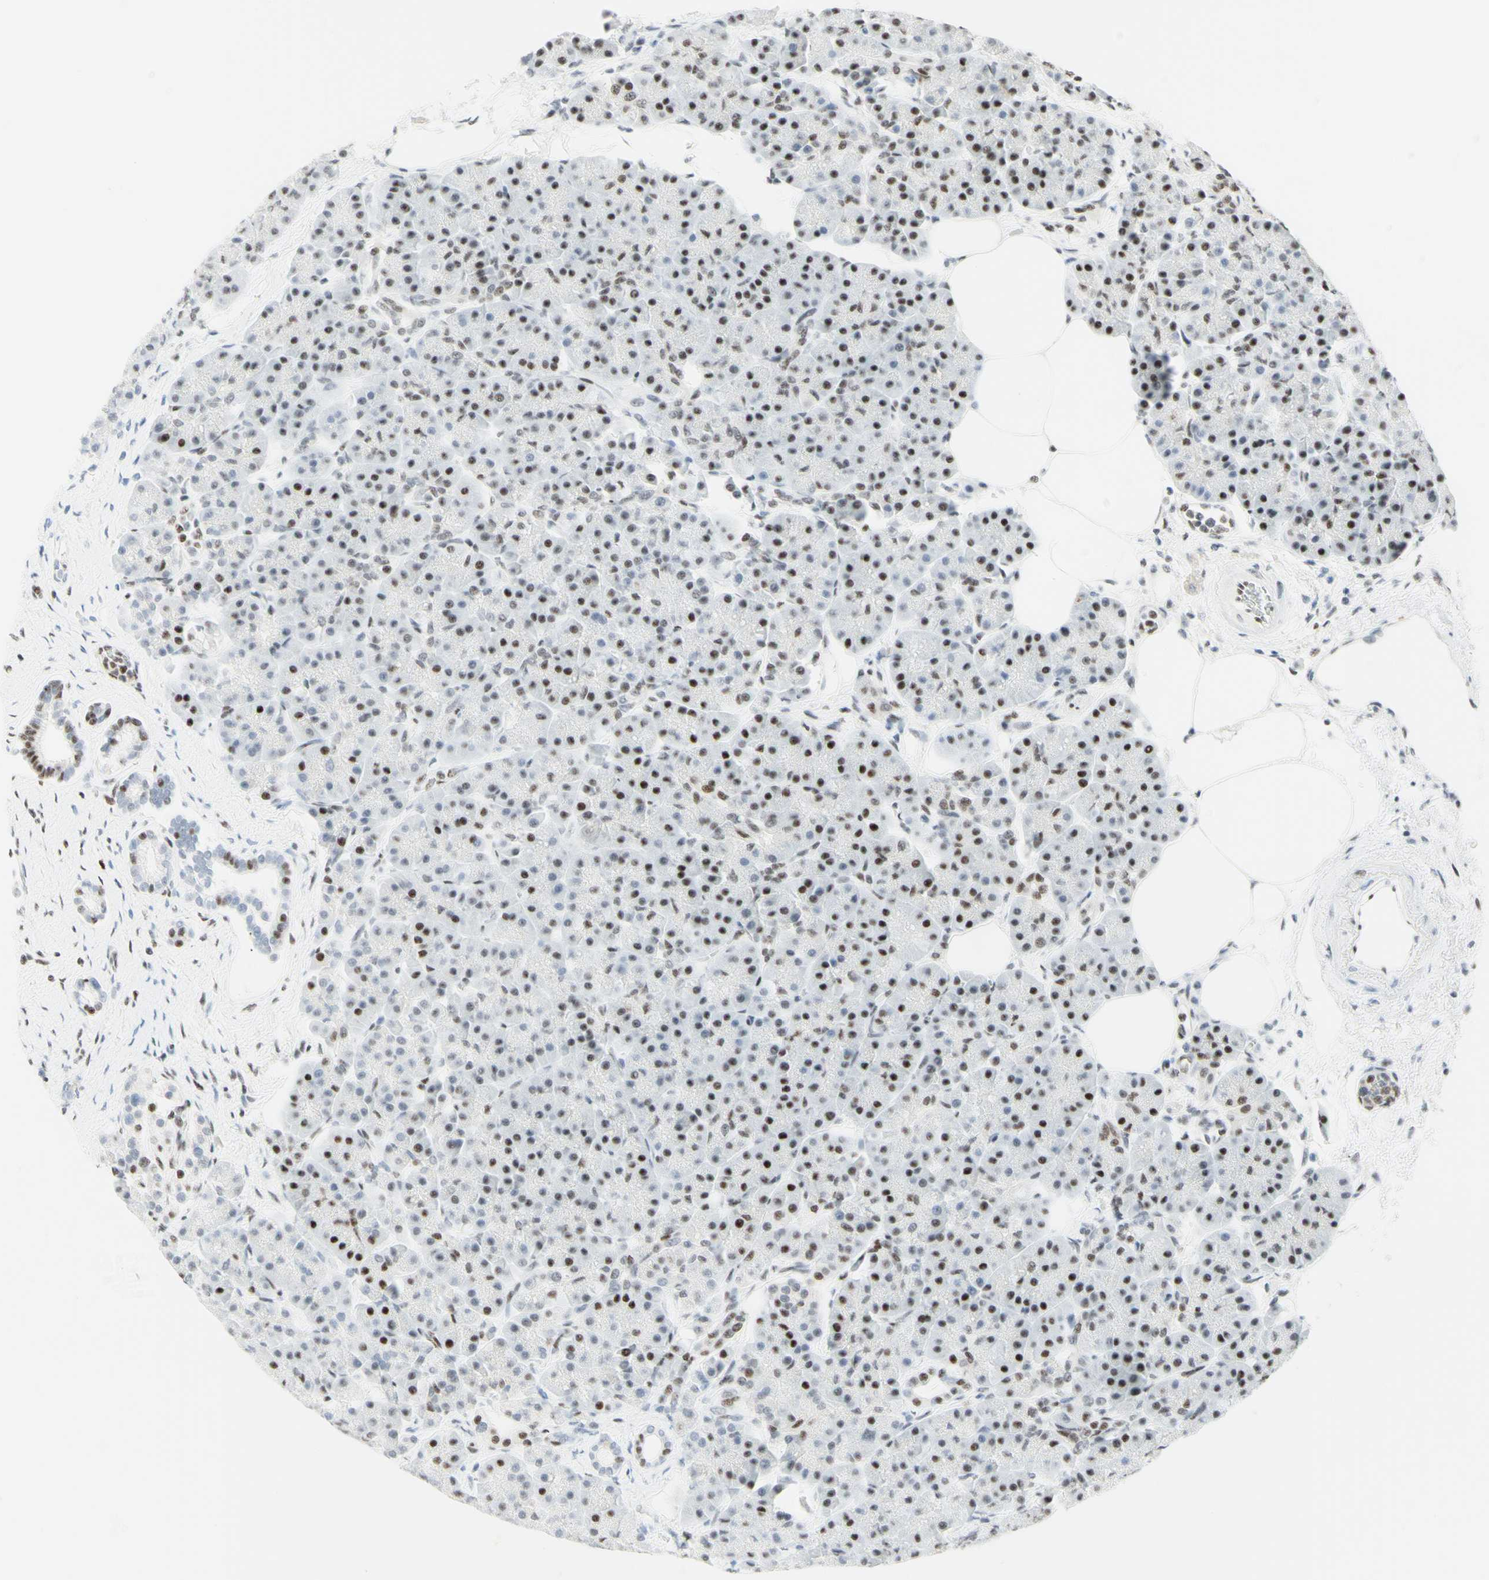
{"staining": {"intensity": "strong", "quantity": "25%-75%", "location": "nuclear"}, "tissue": "pancreas", "cell_type": "Exocrine glandular cells", "image_type": "normal", "snomed": [{"axis": "morphology", "description": "Normal tissue, NOS"}, {"axis": "topography", "description": "Pancreas"}], "caption": "Immunohistochemistry histopathology image of benign pancreas: pancreas stained using immunohistochemistry demonstrates high levels of strong protein expression localized specifically in the nuclear of exocrine glandular cells, appearing as a nuclear brown color.", "gene": "WTAP", "patient": {"sex": "female", "age": 70}}